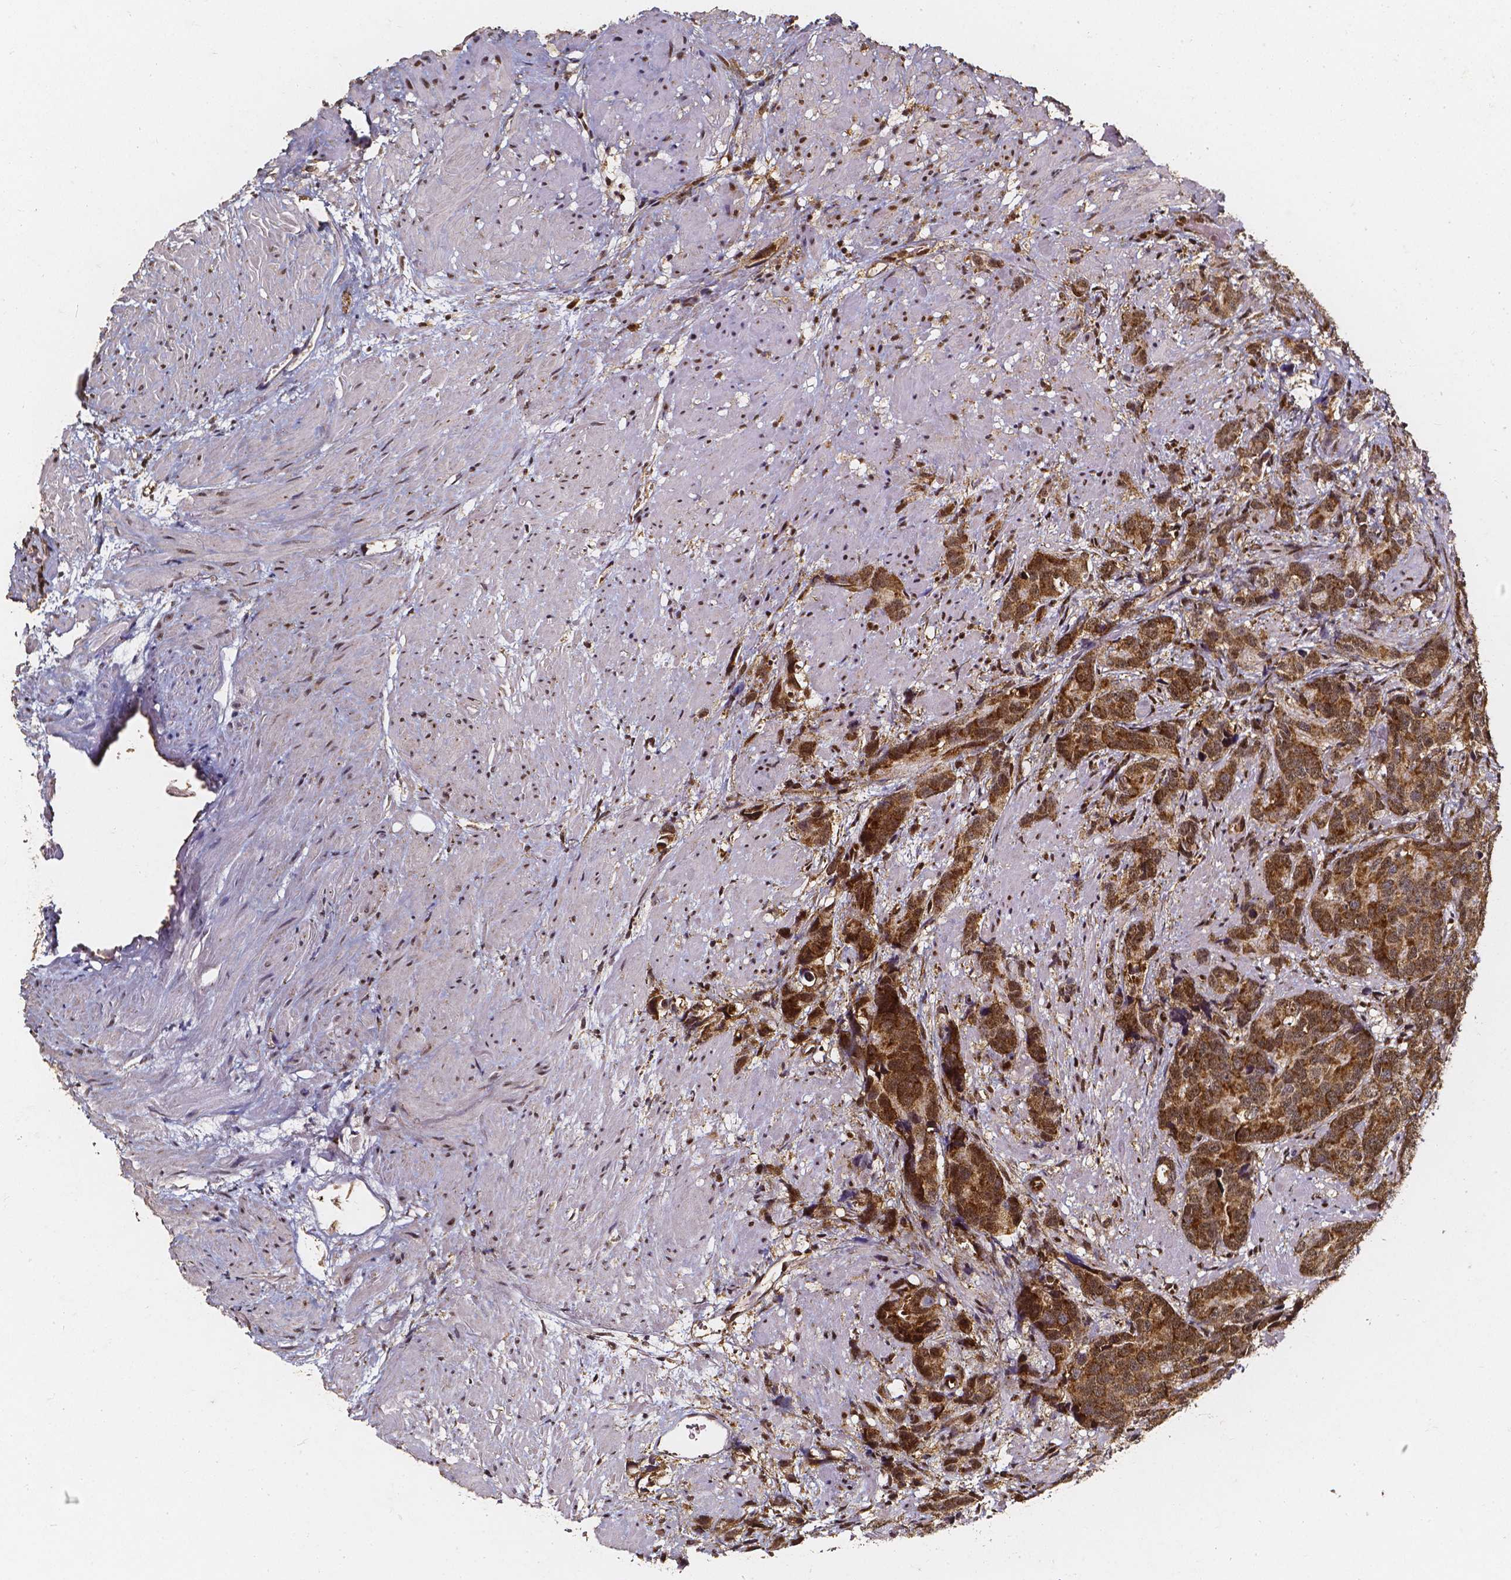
{"staining": {"intensity": "moderate", "quantity": ">75%", "location": "cytoplasmic/membranous,nuclear"}, "tissue": "prostate cancer", "cell_type": "Tumor cells", "image_type": "cancer", "snomed": [{"axis": "morphology", "description": "Adenocarcinoma, High grade"}, {"axis": "topography", "description": "Prostate"}], "caption": "IHC (DAB) staining of human high-grade adenocarcinoma (prostate) reveals moderate cytoplasmic/membranous and nuclear protein expression in about >75% of tumor cells. (brown staining indicates protein expression, while blue staining denotes nuclei).", "gene": "SMN1", "patient": {"sex": "male", "age": 90}}